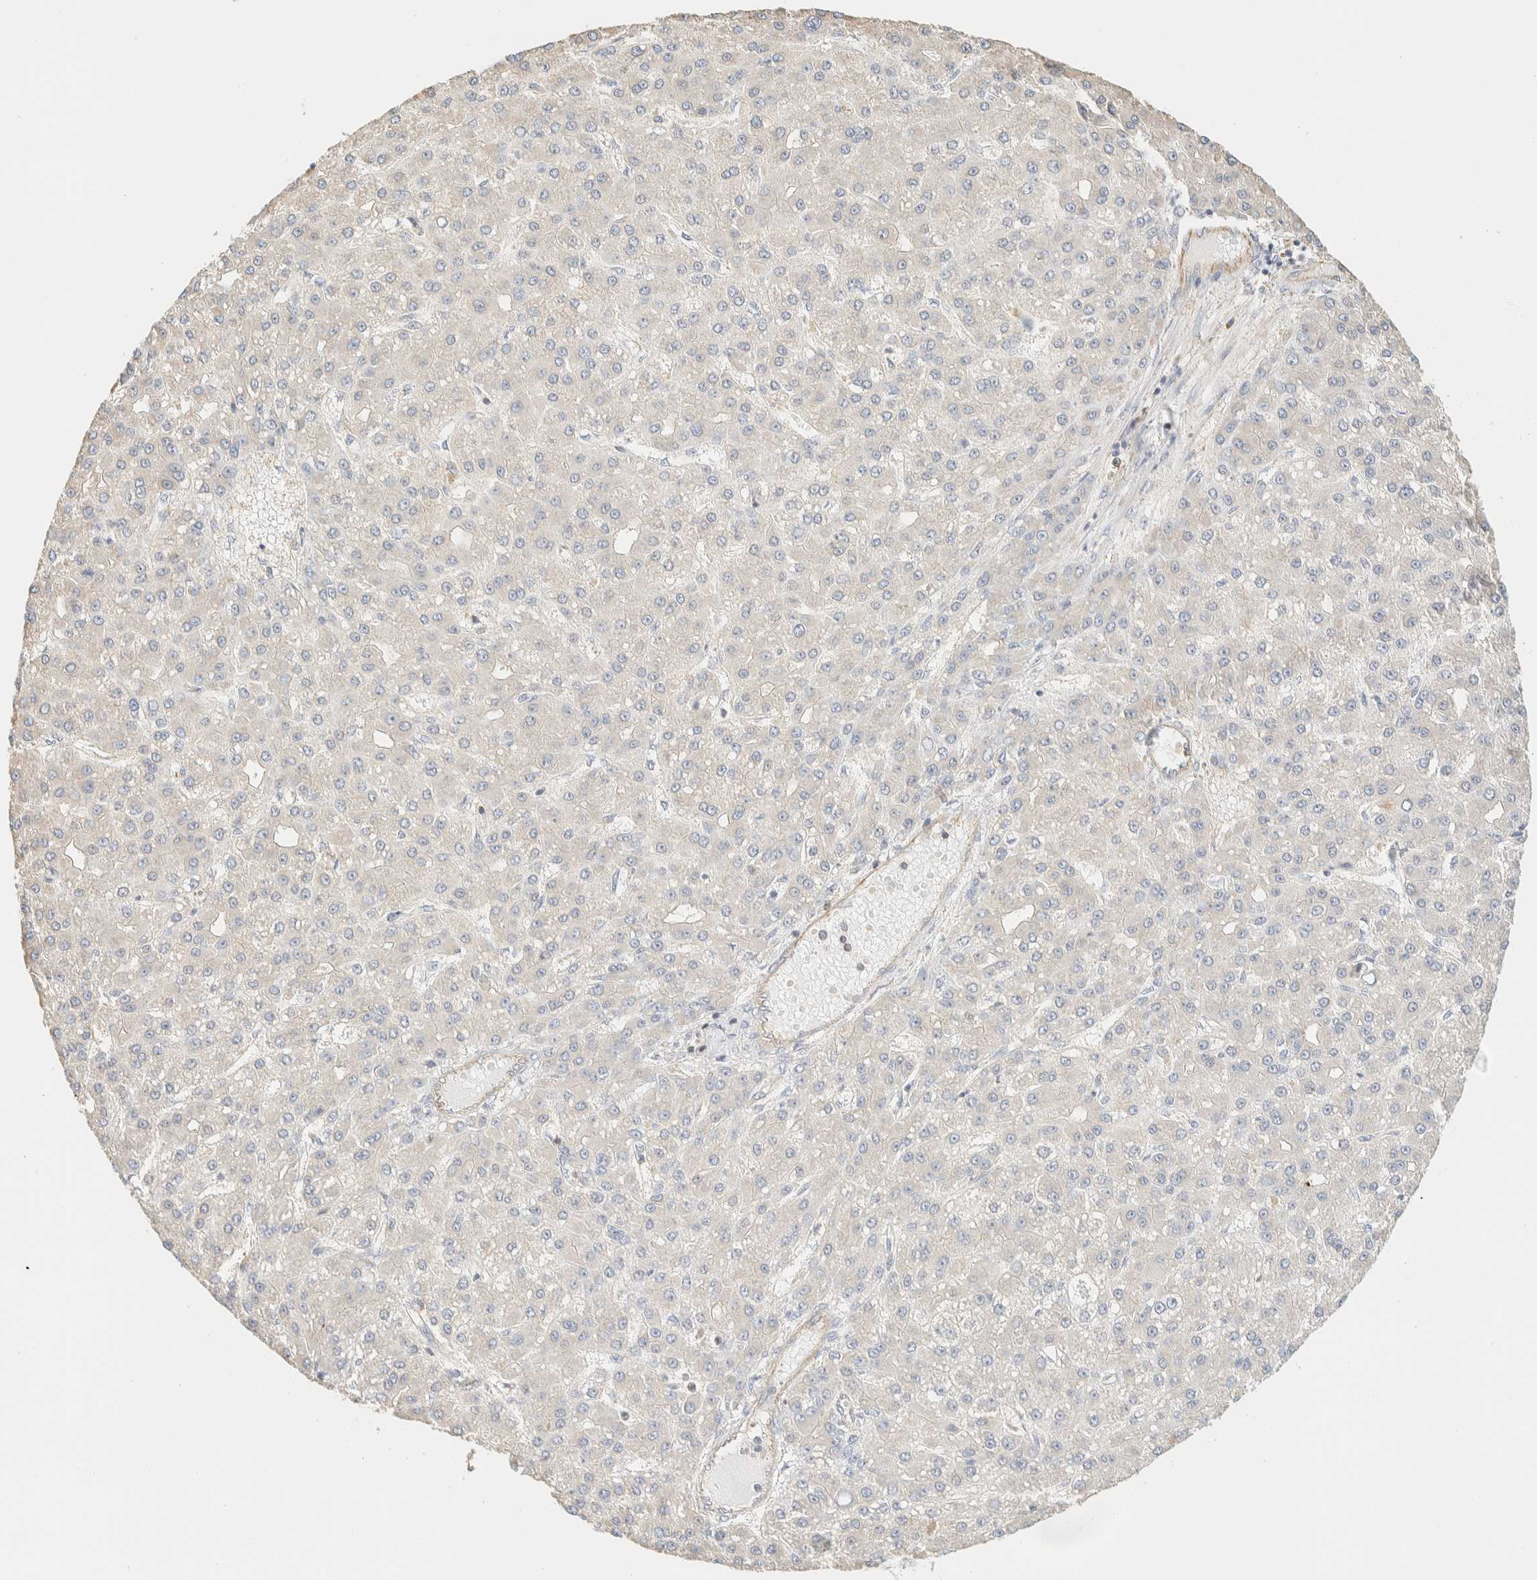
{"staining": {"intensity": "negative", "quantity": "none", "location": "none"}, "tissue": "liver cancer", "cell_type": "Tumor cells", "image_type": "cancer", "snomed": [{"axis": "morphology", "description": "Carcinoma, Hepatocellular, NOS"}, {"axis": "topography", "description": "Liver"}], "caption": "Tumor cells are negative for brown protein staining in liver hepatocellular carcinoma.", "gene": "TBC1D8B", "patient": {"sex": "male", "age": 67}}